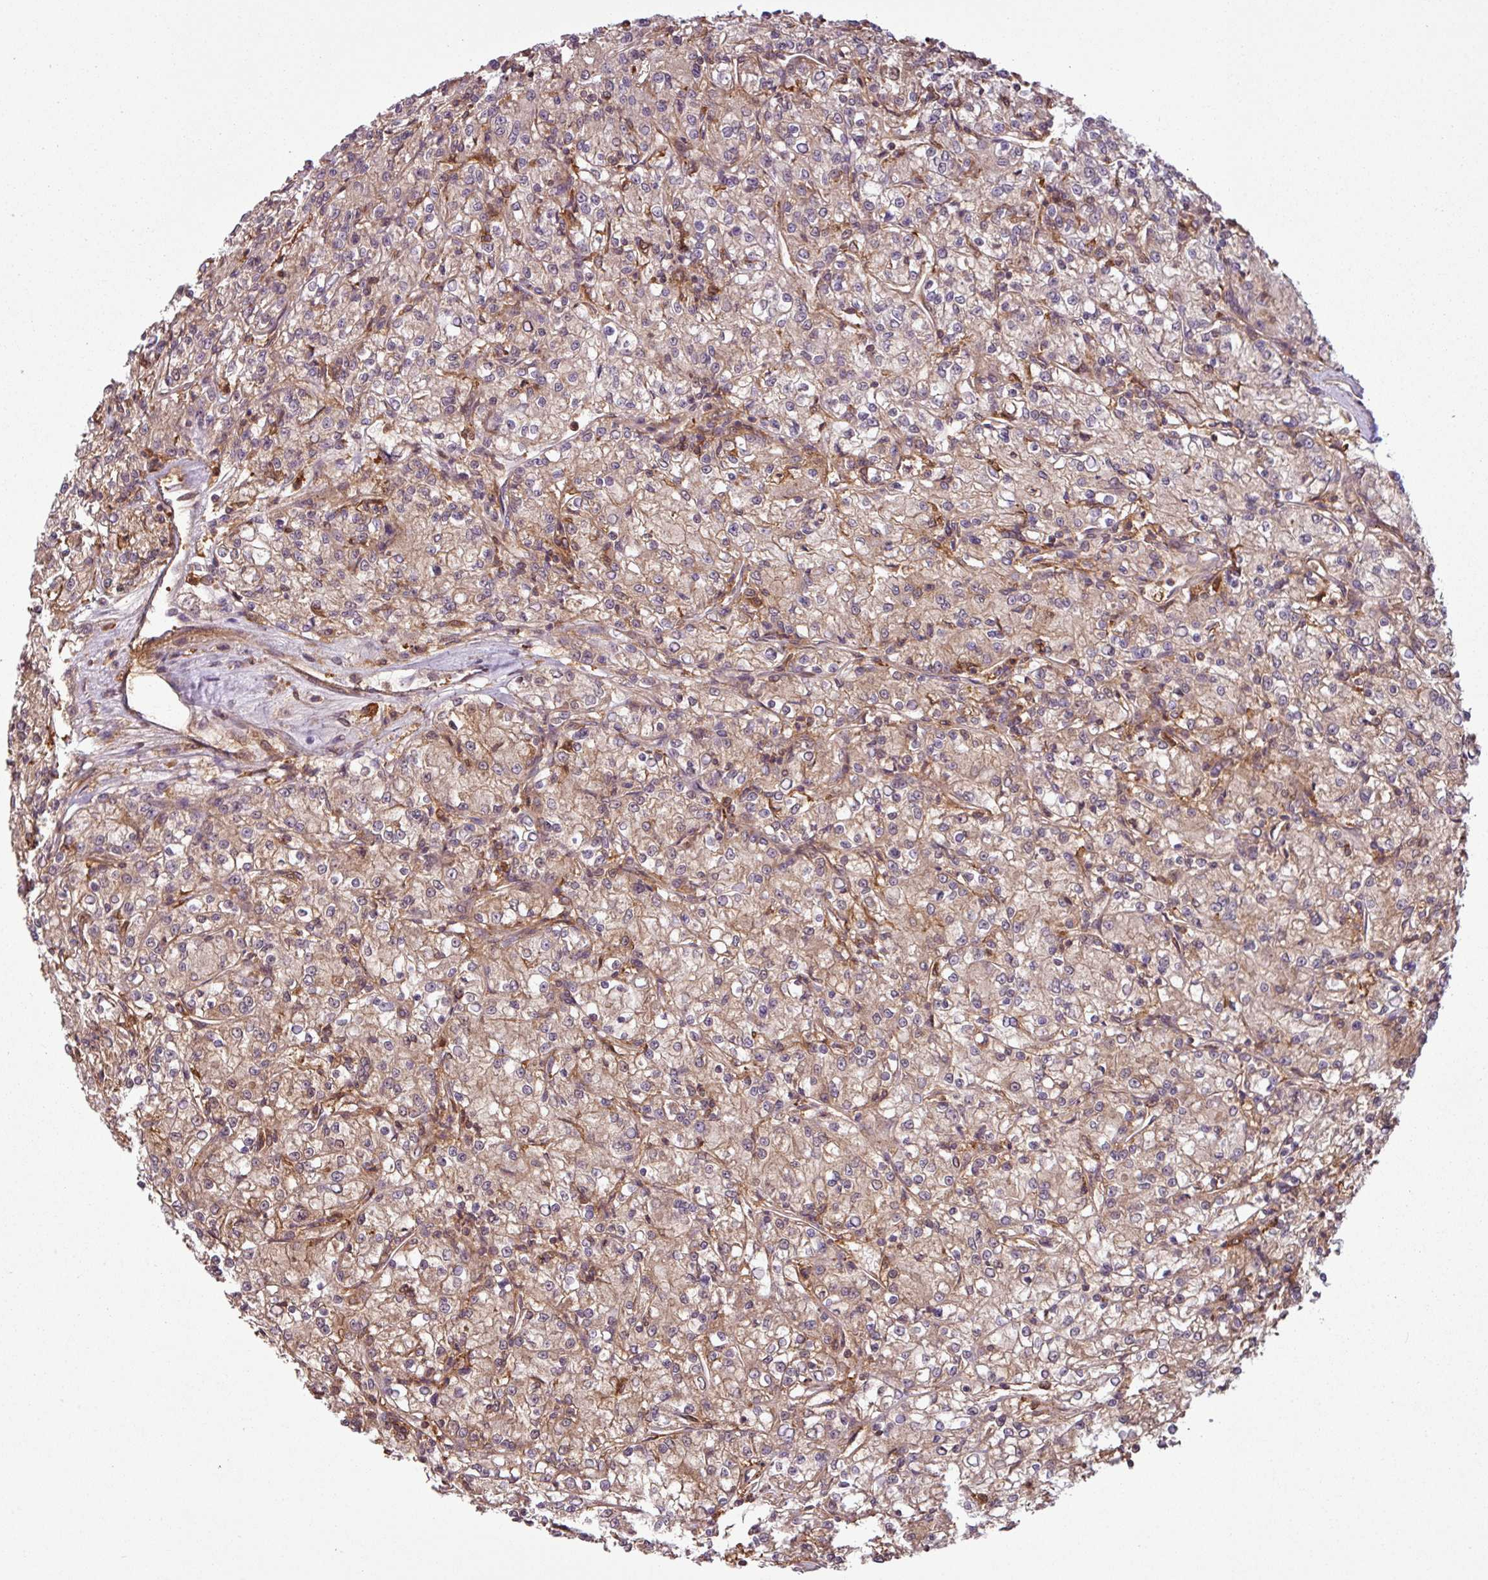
{"staining": {"intensity": "moderate", "quantity": ">75%", "location": "cytoplasmic/membranous"}, "tissue": "renal cancer", "cell_type": "Tumor cells", "image_type": "cancer", "snomed": [{"axis": "morphology", "description": "Adenocarcinoma, NOS"}, {"axis": "topography", "description": "Kidney"}], "caption": "There is medium levels of moderate cytoplasmic/membranous staining in tumor cells of adenocarcinoma (renal), as demonstrated by immunohistochemical staining (brown color).", "gene": "SH3BGRL", "patient": {"sex": "female", "age": 59}}